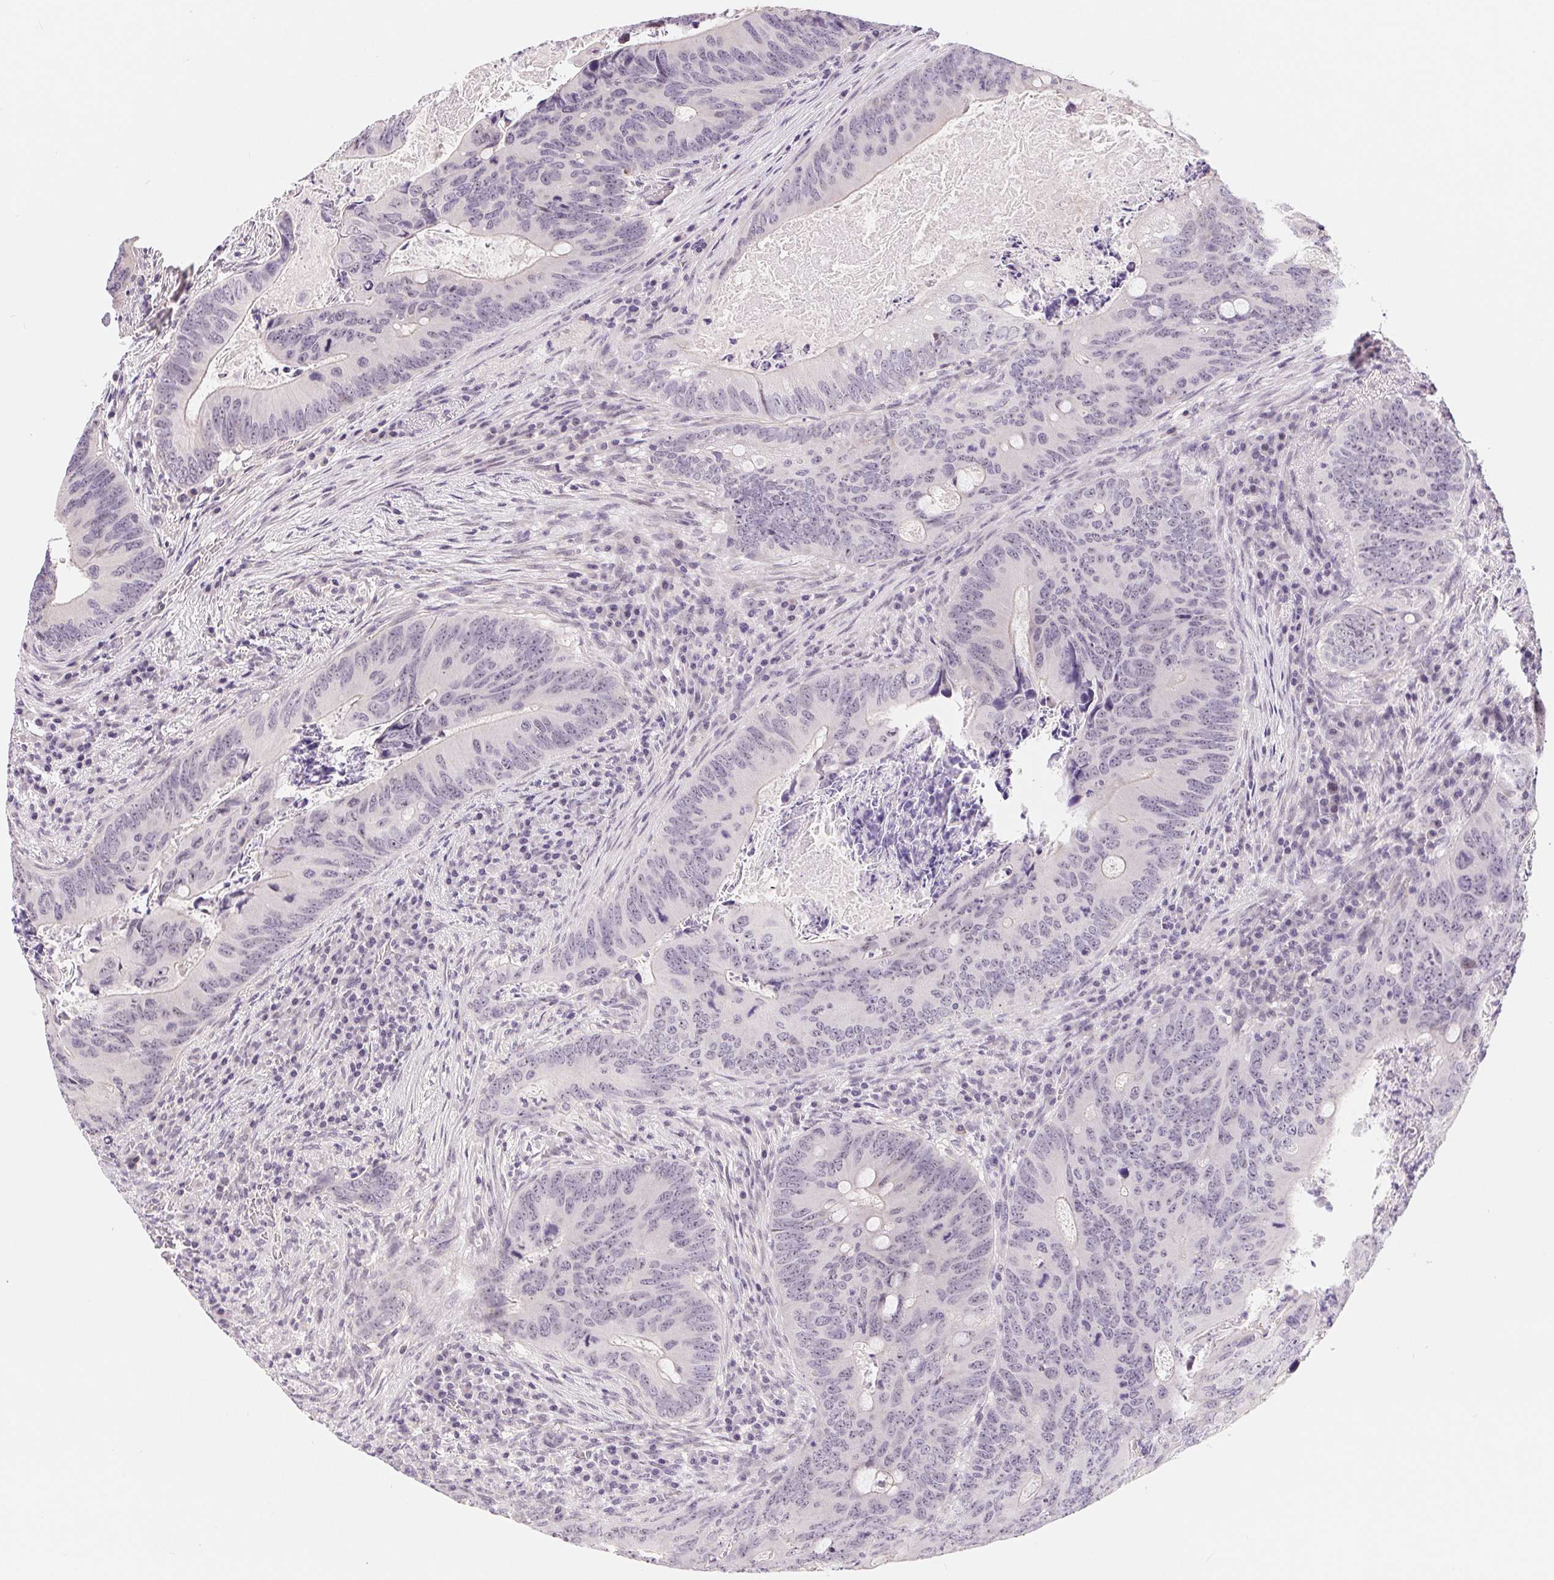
{"staining": {"intensity": "negative", "quantity": "none", "location": "none"}, "tissue": "colorectal cancer", "cell_type": "Tumor cells", "image_type": "cancer", "snomed": [{"axis": "morphology", "description": "Adenocarcinoma, NOS"}, {"axis": "topography", "description": "Colon"}], "caption": "Tumor cells show no significant protein positivity in colorectal cancer.", "gene": "LCA5L", "patient": {"sex": "female", "age": 74}}